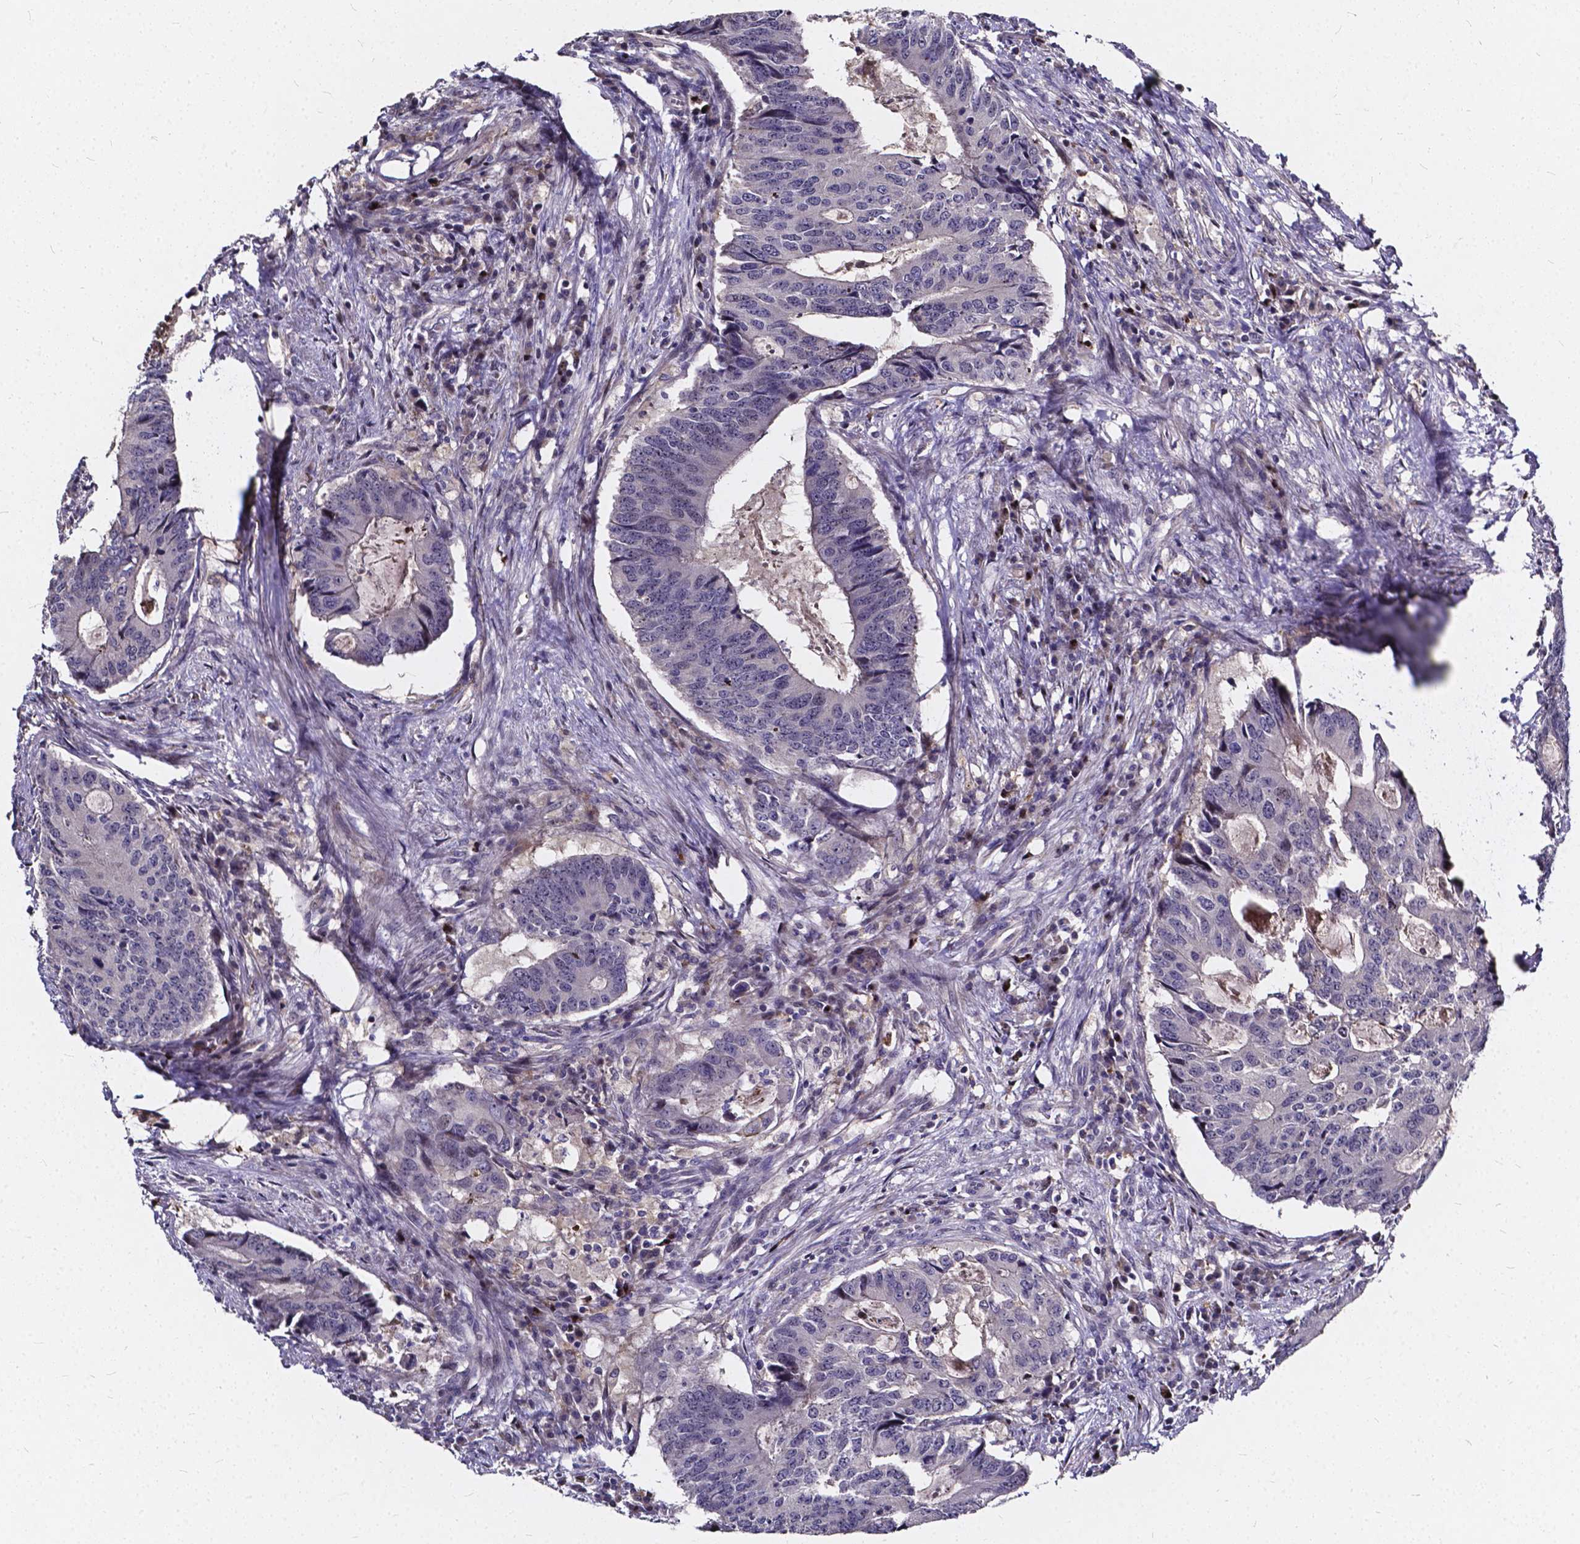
{"staining": {"intensity": "negative", "quantity": "none", "location": "none"}, "tissue": "colorectal cancer", "cell_type": "Tumor cells", "image_type": "cancer", "snomed": [{"axis": "morphology", "description": "Adenocarcinoma, NOS"}, {"axis": "topography", "description": "Colon"}], "caption": "Immunohistochemistry photomicrograph of neoplastic tissue: human colorectal adenocarcinoma stained with DAB (3,3'-diaminobenzidine) shows no significant protein expression in tumor cells. (Immunohistochemistry (ihc), brightfield microscopy, high magnification).", "gene": "SOWAHA", "patient": {"sex": "male", "age": 67}}